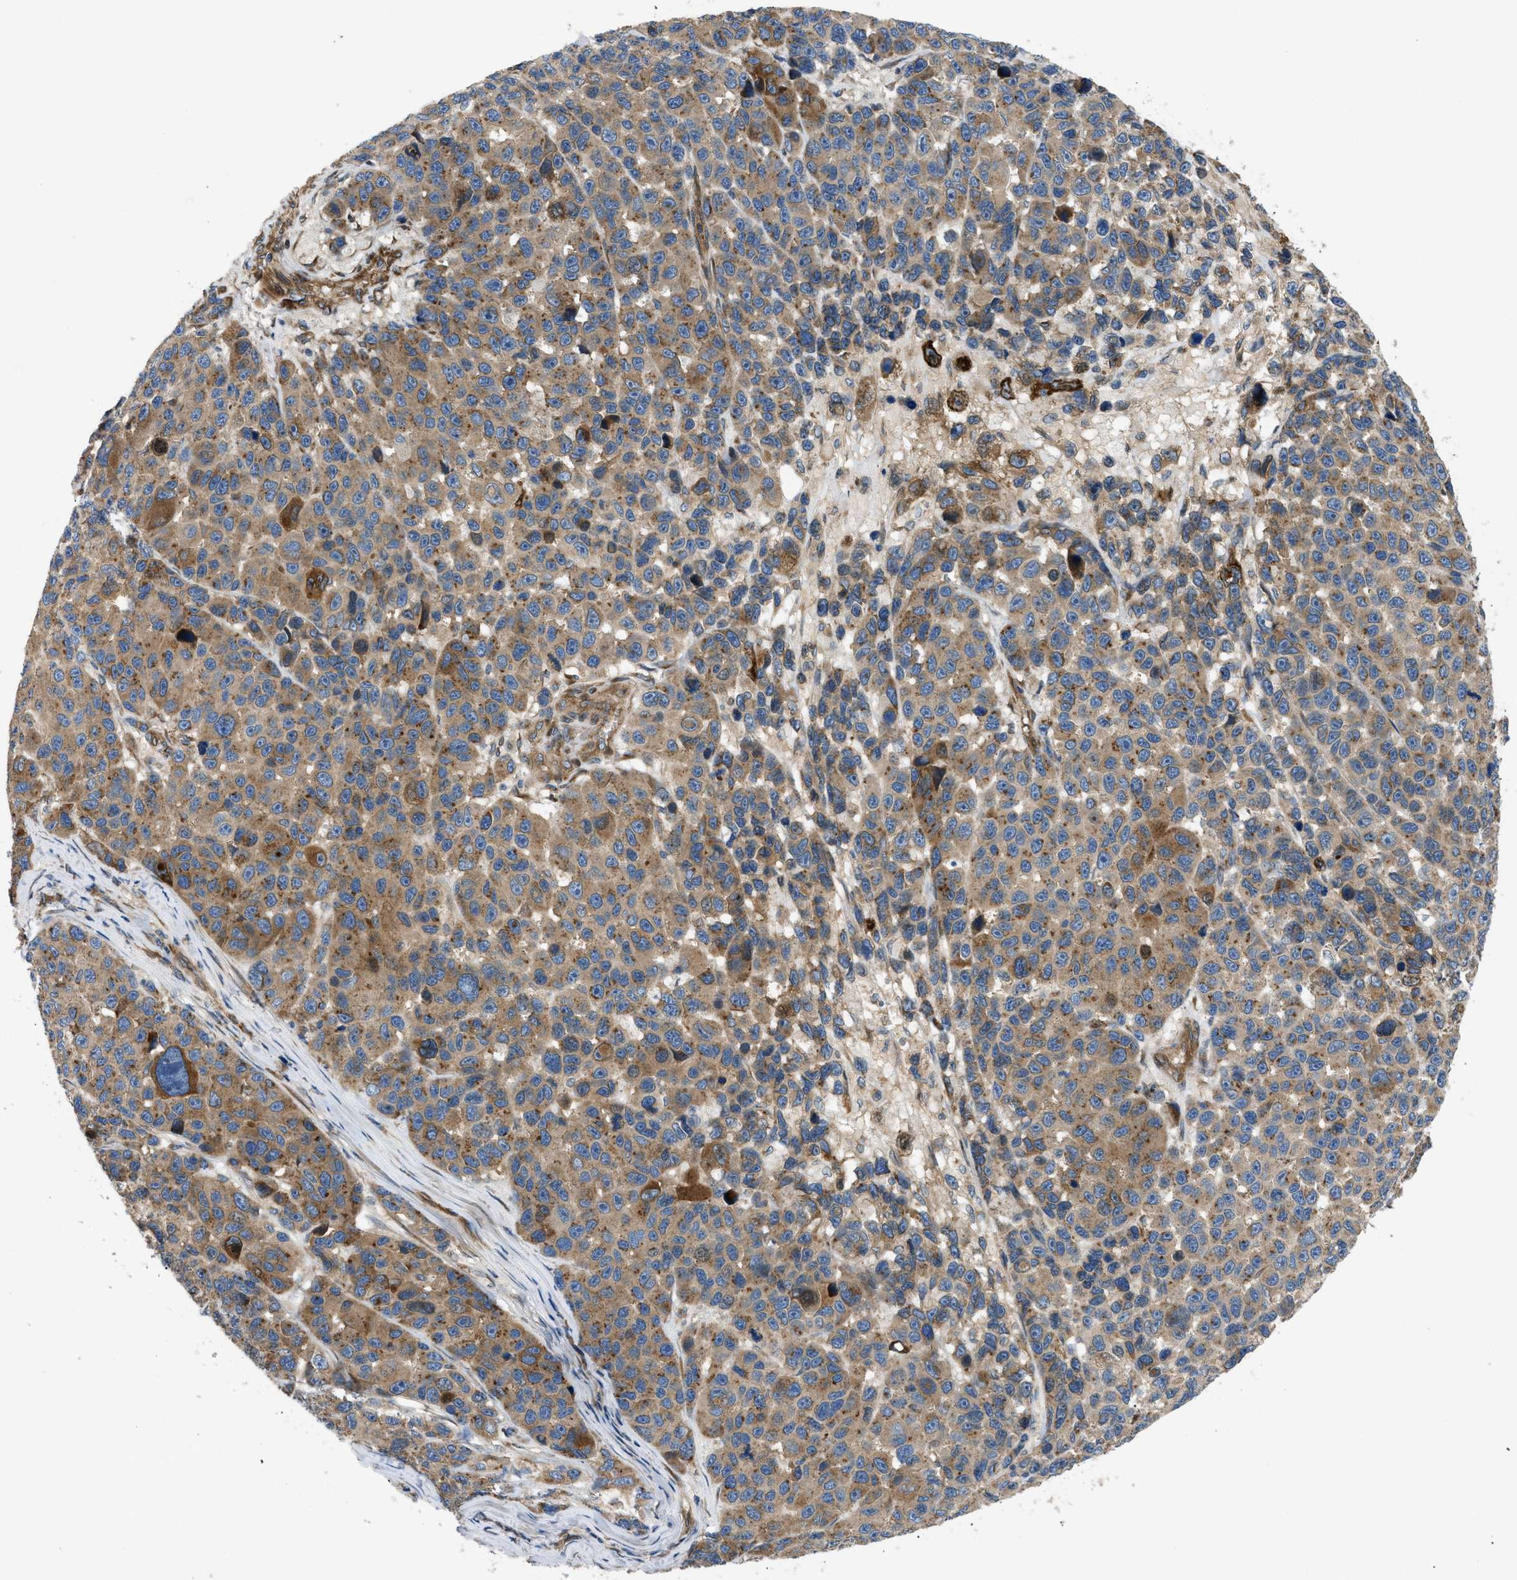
{"staining": {"intensity": "moderate", "quantity": ">75%", "location": "cytoplasmic/membranous"}, "tissue": "melanoma", "cell_type": "Tumor cells", "image_type": "cancer", "snomed": [{"axis": "morphology", "description": "Malignant melanoma, NOS"}, {"axis": "topography", "description": "Skin"}], "caption": "This is an image of IHC staining of malignant melanoma, which shows moderate staining in the cytoplasmic/membranous of tumor cells.", "gene": "LYSMD3", "patient": {"sex": "male", "age": 53}}